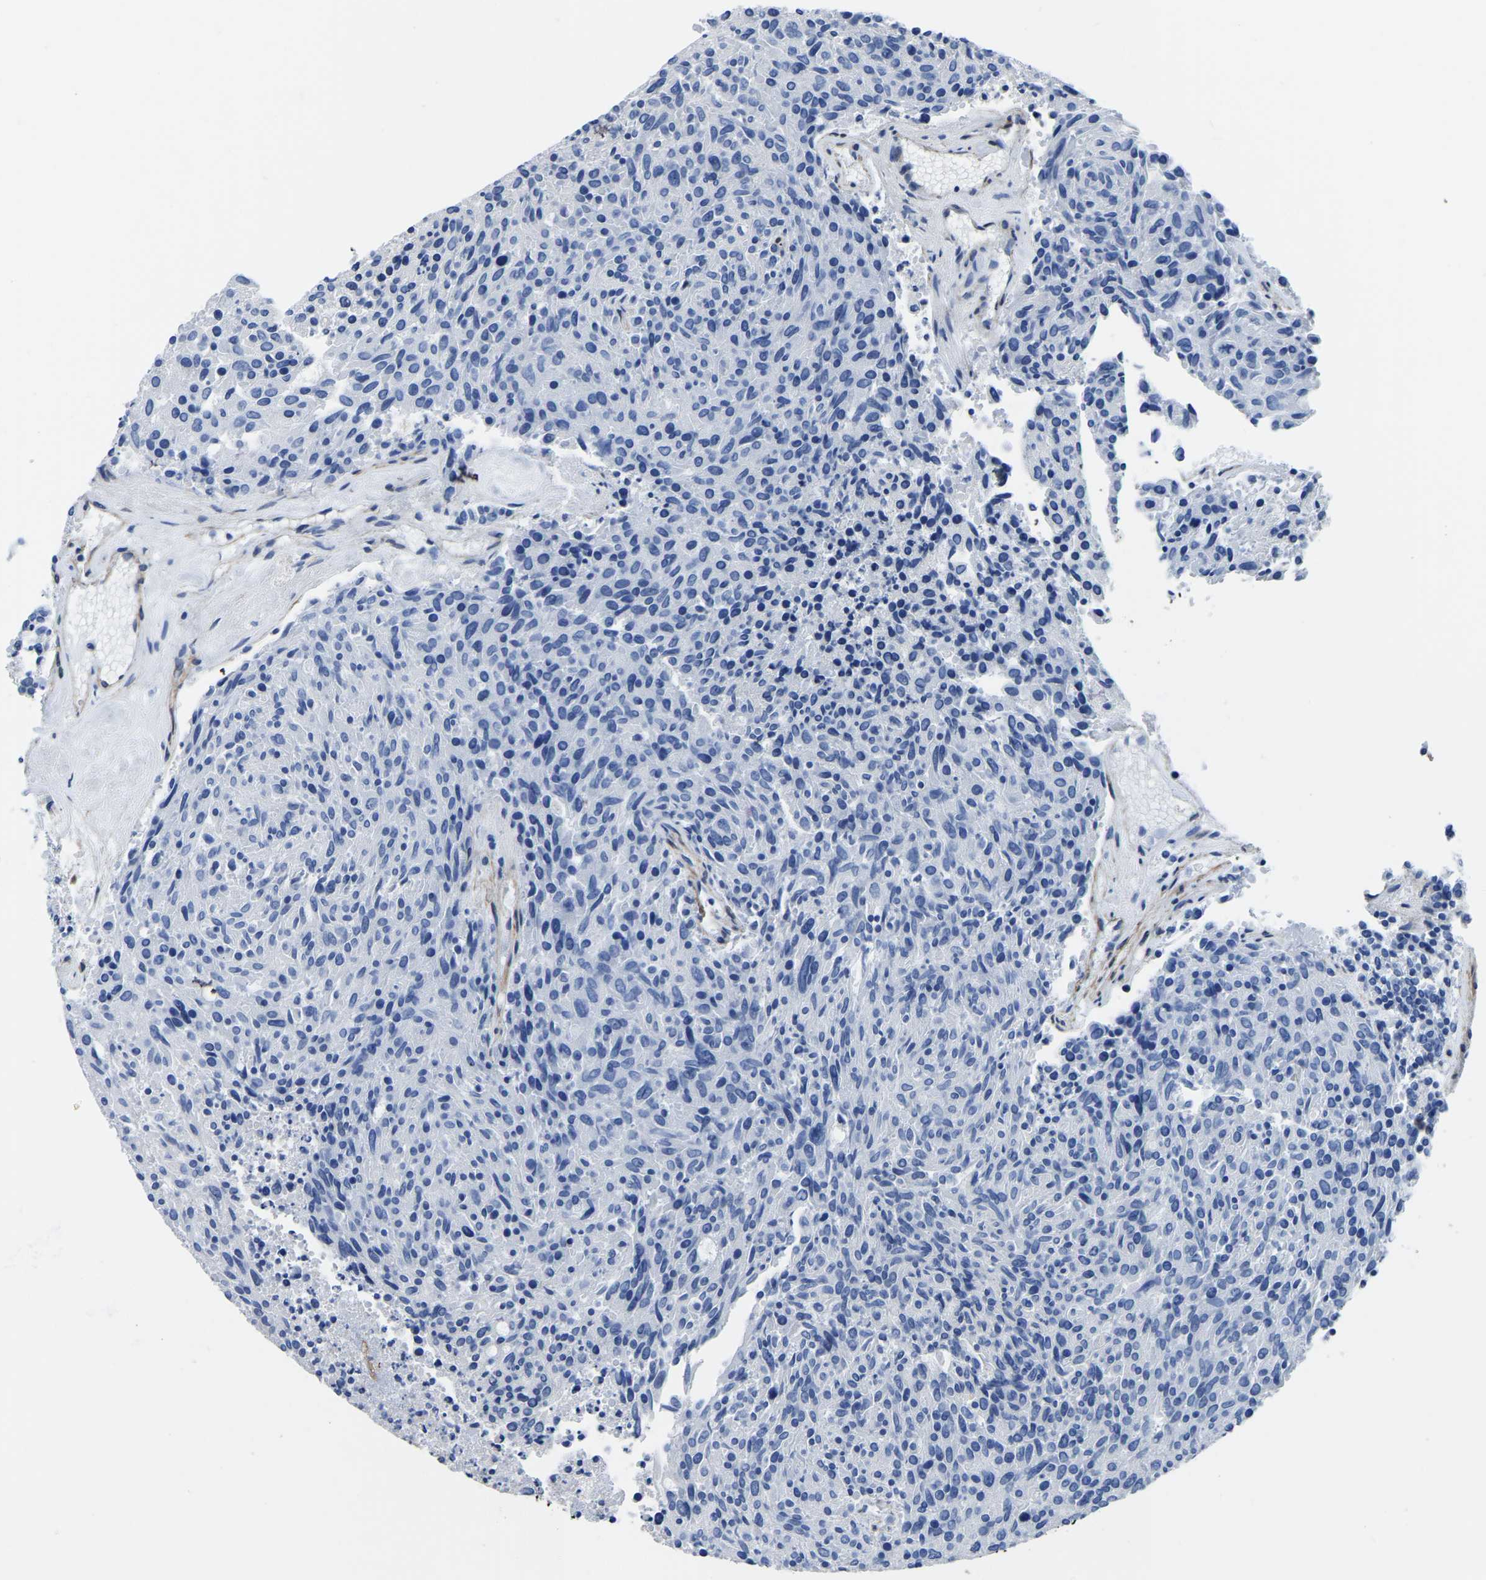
{"staining": {"intensity": "negative", "quantity": "none", "location": "none"}, "tissue": "carcinoid", "cell_type": "Tumor cells", "image_type": "cancer", "snomed": [{"axis": "morphology", "description": "Carcinoid, malignant, NOS"}, {"axis": "topography", "description": "Pancreas"}], "caption": "Immunohistochemical staining of malignant carcinoid demonstrates no significant staining in tumor cells. (Brightfield microscopy of DAB immunohistochemistry at high magnification).", "gene": "SLC45A3", "patient": {"sex": "female", "age": 54}}